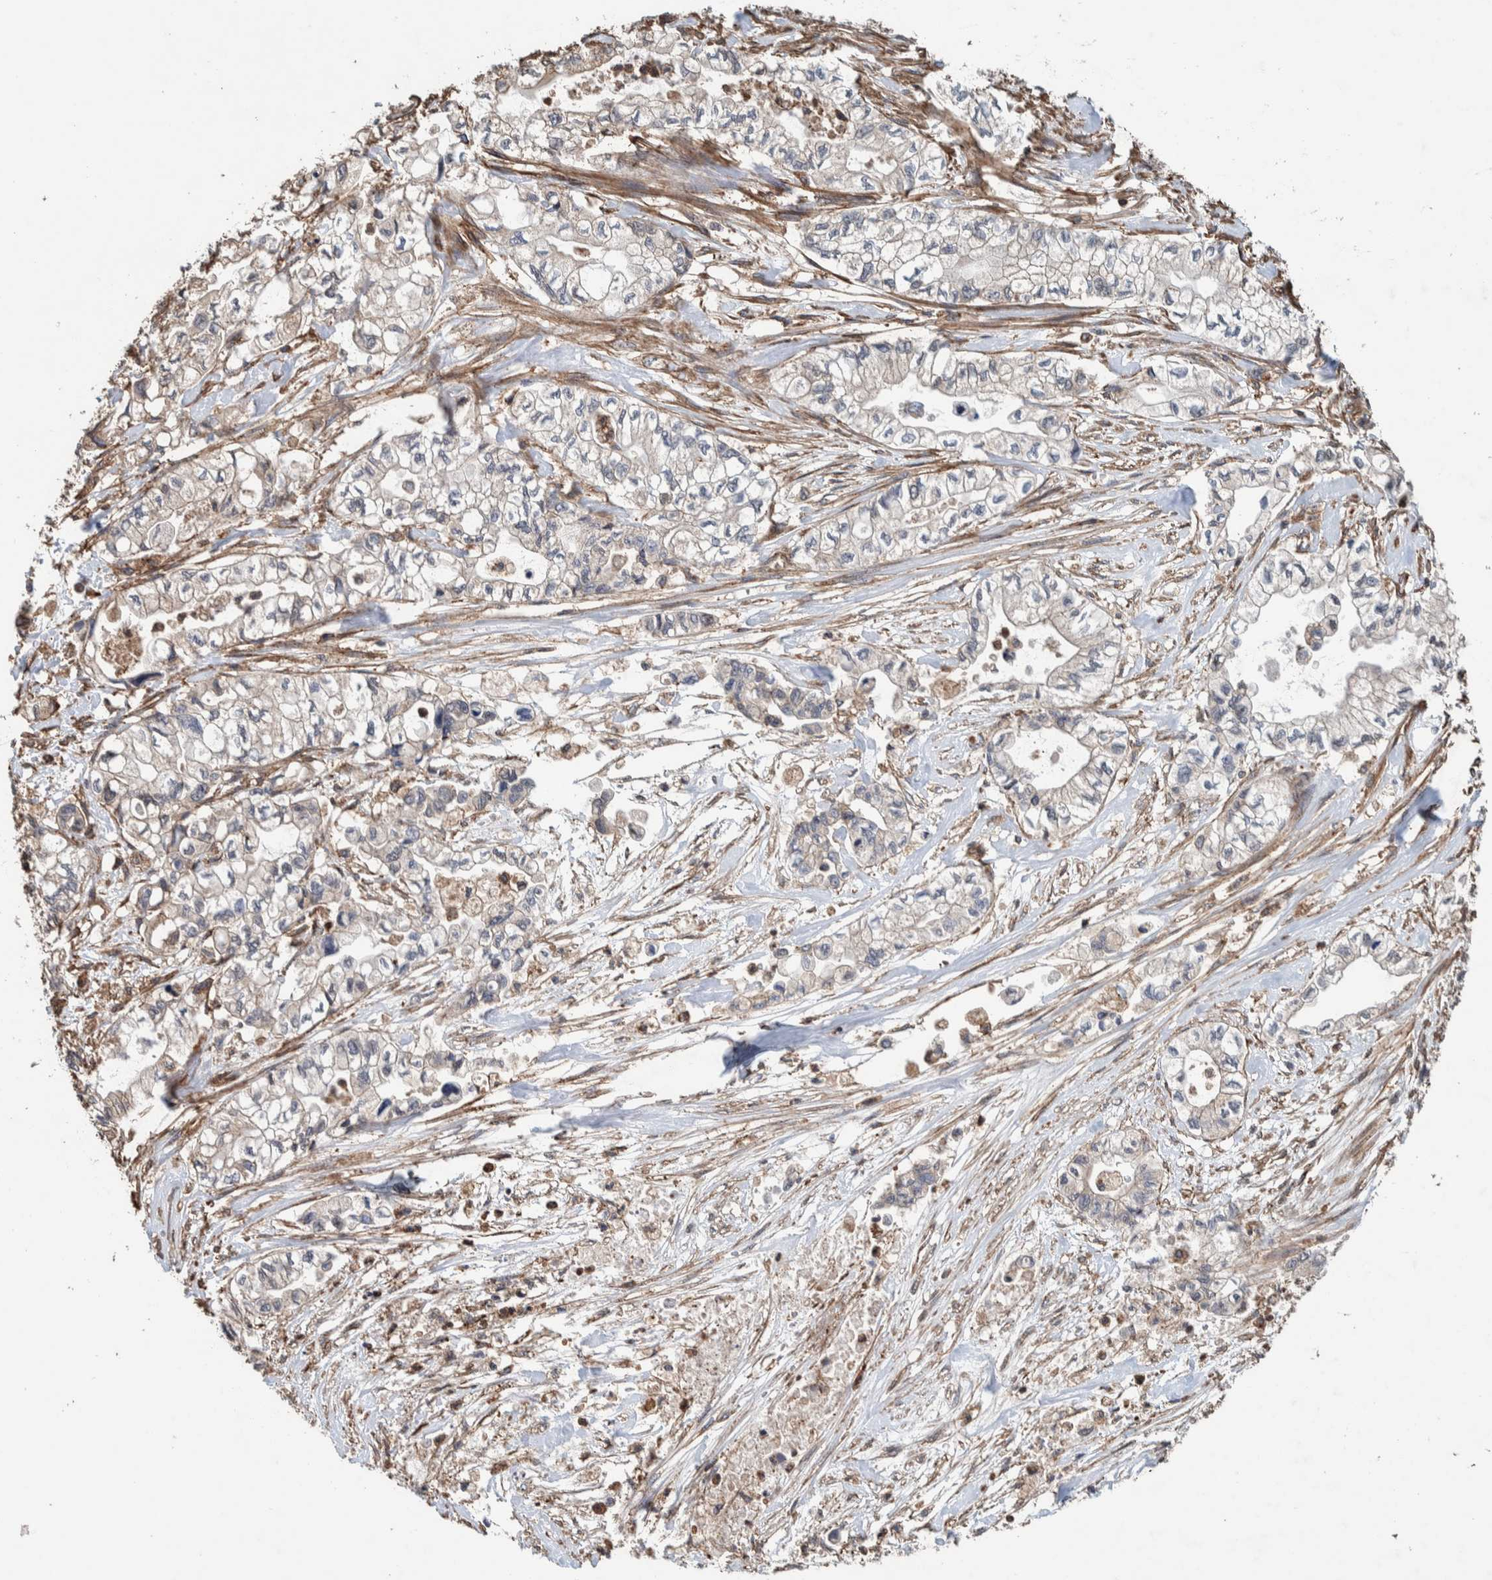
{"staining": {"intensity": "weak", "quantity": "<25%", "location": "cytoplasmic/membranous"}, "tissue": "pancreatic cancer", "cell_type": "Tumor cells", "image_type": "cancer", "snomed": [{"axis": "morphology", "description": "Adenocarcinoma, NOS"}, {"axis": "topography", "description": "Pancreas"}], "caption": "Immunohistochemistry (IHC) histopathology image of neoplastic tissue: pancreatic cancer (adenocarcinoma) stained with DAB reveals no significant protein expression in tumor cells.", "gene": "PLA2G3", "patient": {"sex": "male", "age": 79}}